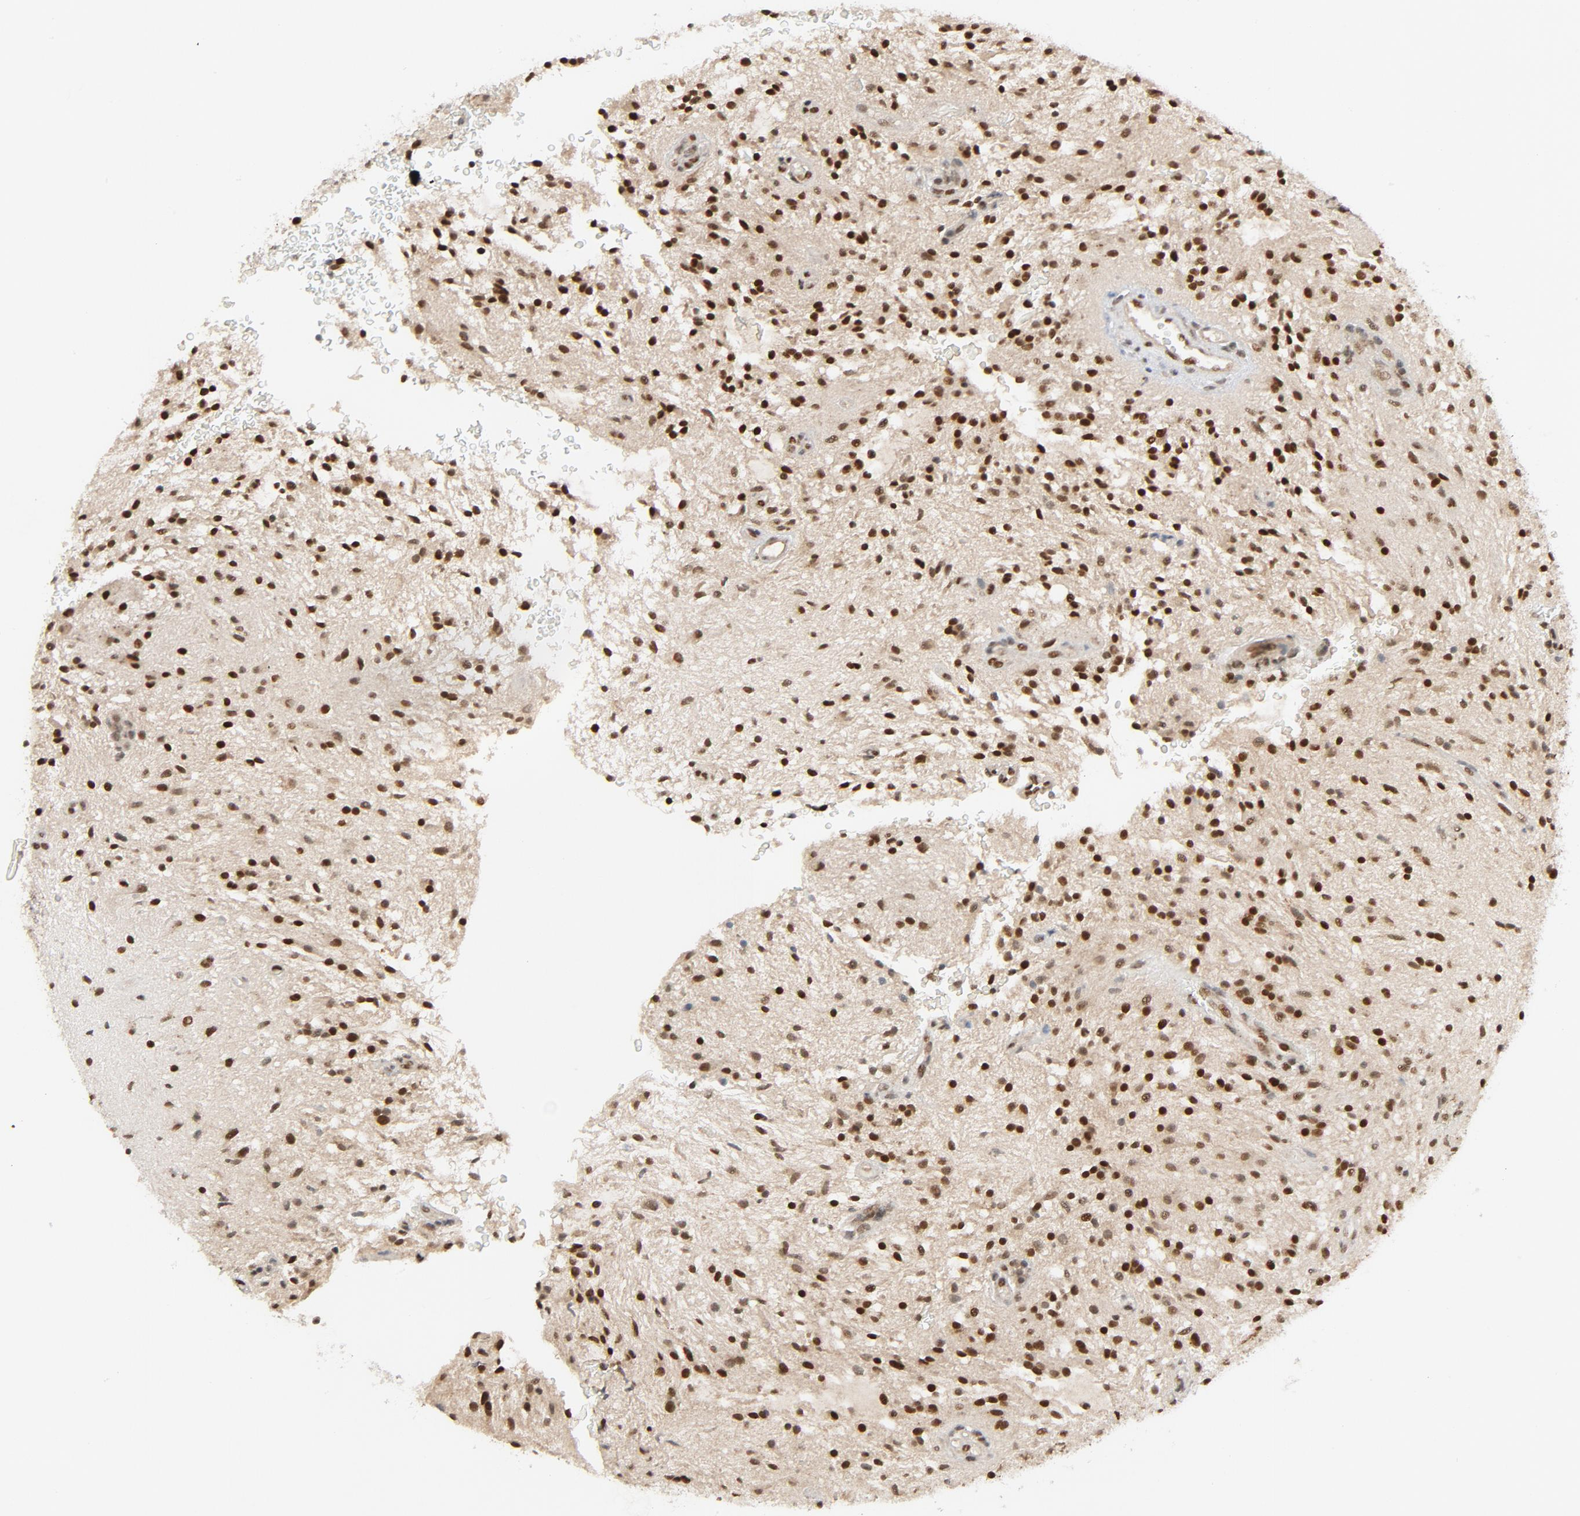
{"staining": {"intensity": "strong", "quantity": ">75%", "location": "nuclear"}, "tissue": "glioma", "cell_type": "Tumor cells", "image_type": "cancer", "snomed": [{"axis": "morphology", "description": "Glioma, malignant, NOS"}, {"axis": "topography", "description": "Cerebellum"}], "caption": "Malignant glioma was stained to show a protein in brown. There is high levels of strong nuclear positivity in approximately >75% of tumor cells.", "gene": "SMARCD1", "patient": {"sex": "female", "age": 10}}